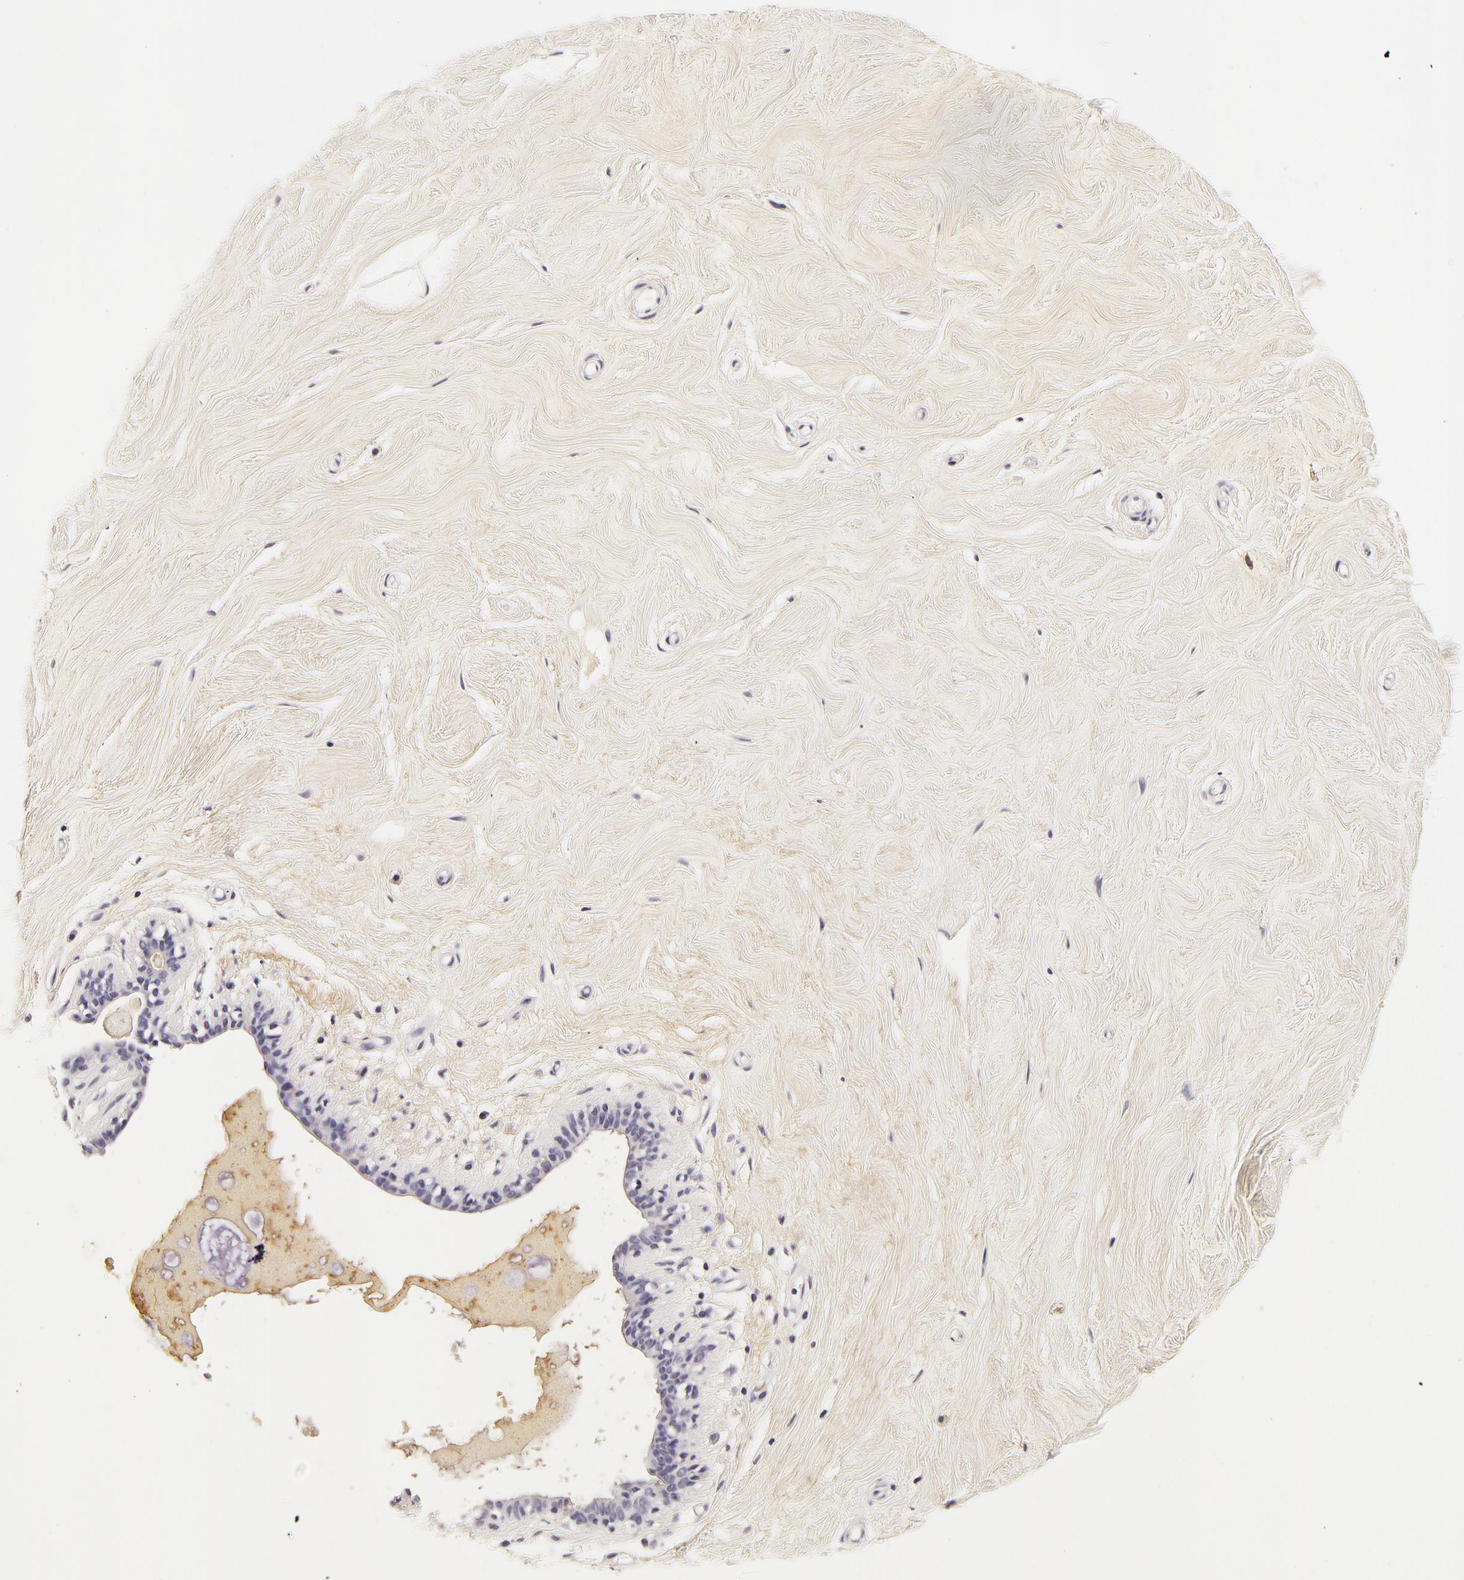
{"staining": {"intensity": "weak", "quantity": "<25%", "location": "cytoplasmic/membranous"}, "tissue": "adipose tissue", "cell_type": "Adipocytes", "image_type": "normal", "snomed": [{"axis": "morphology", "description": "Normal tissue, NOS"}, {"axis": "topography", "description": "Breast"}], "caption": "The micrograph demonstrates no significant expression in adipocytes of adipose tissue. (DAB IHC visualized using brightfield microscopy, high magnification).", "gene": "LGALS3BP", "patient": {"sex": "female", "age": 44}}